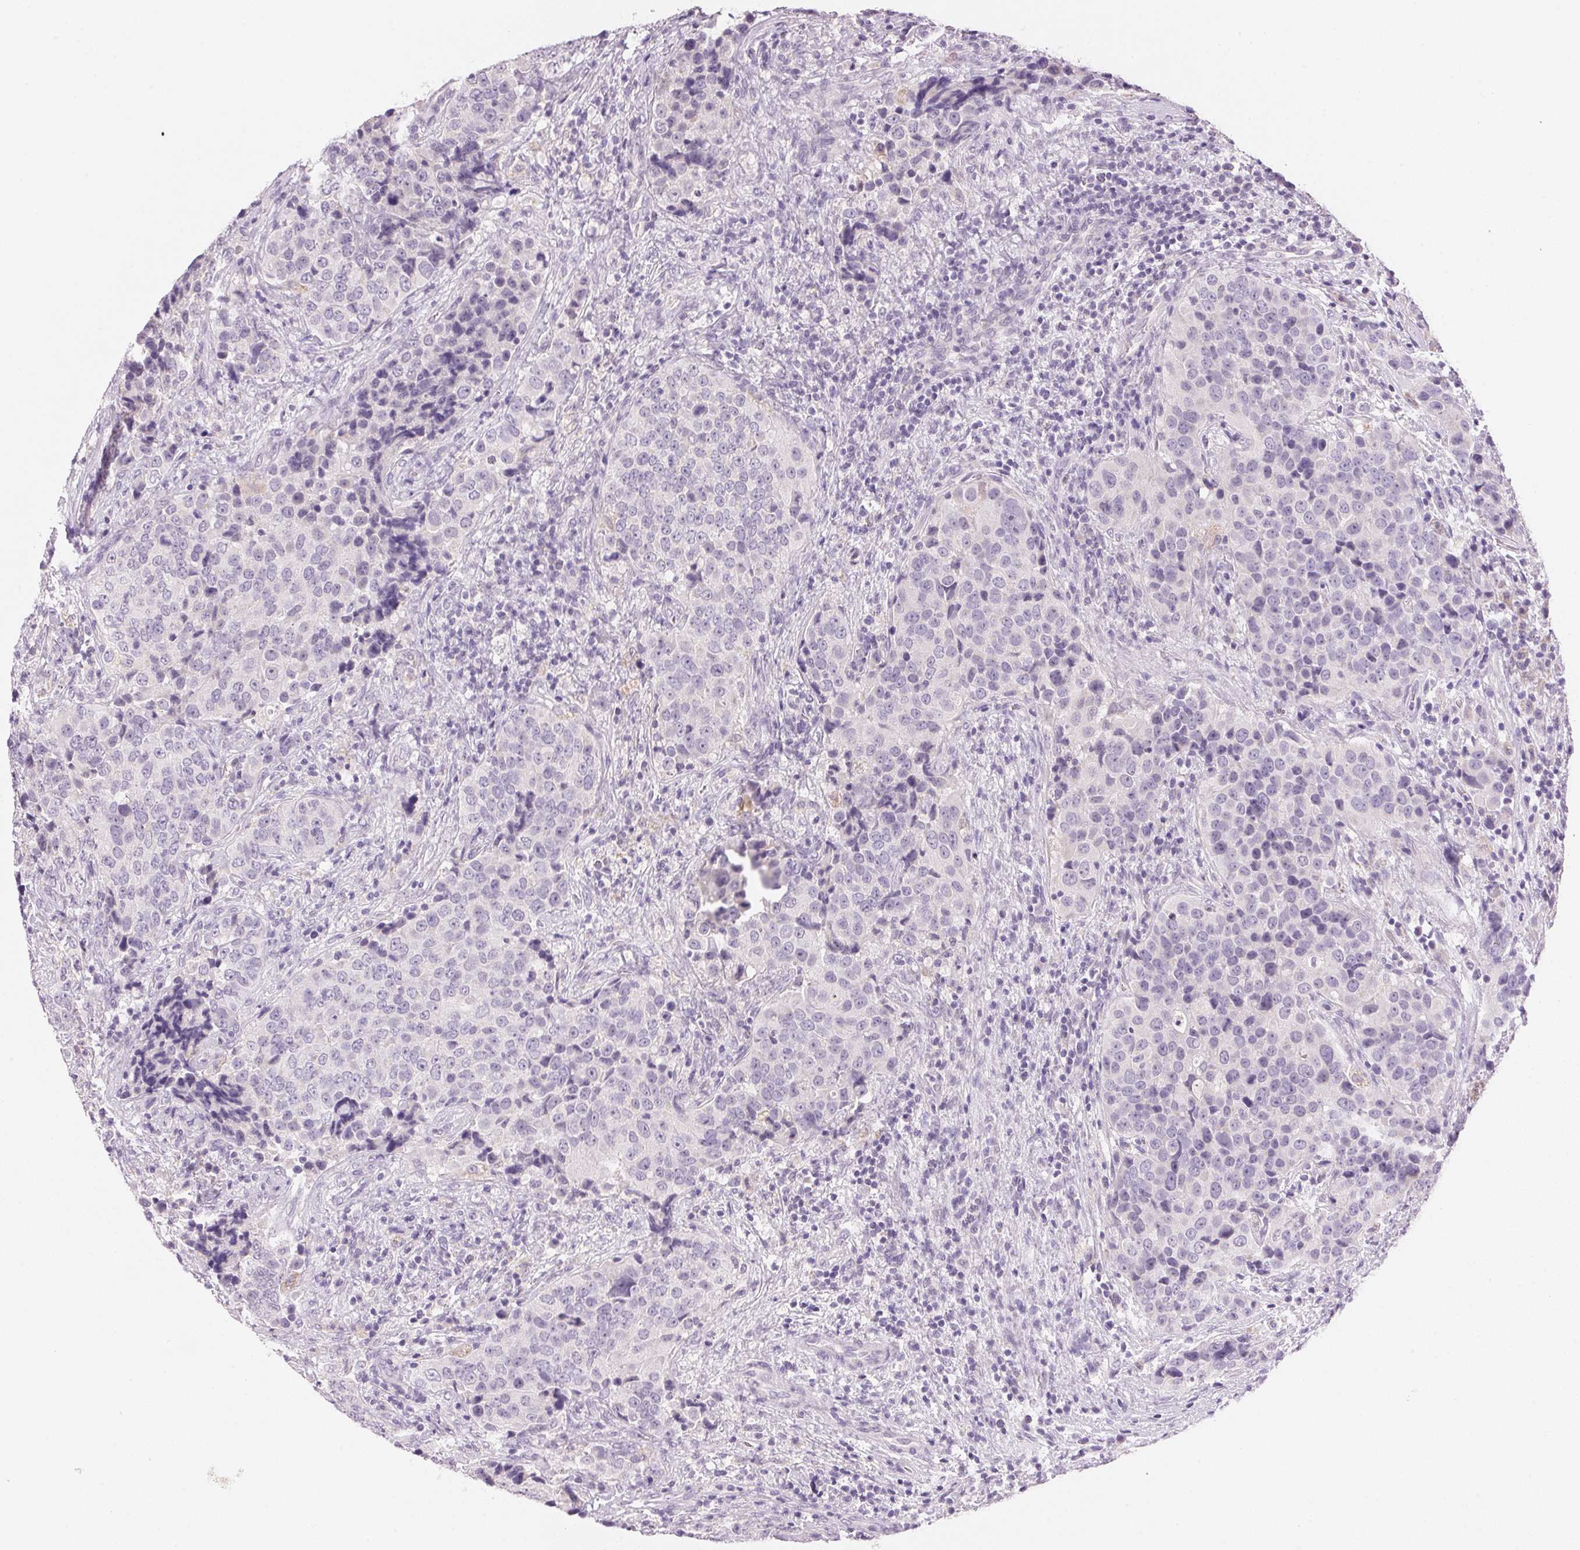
{"staining": {"intensity": "negative", "quantity": "none", "location": "none"}, "tissue": "urothelial cancer", "cell_type": "Tumor cells", "image_type": "cancer", "snomed": [{"axis": "morphology", "description": "Urothelial carcinoma, NOS"}, {"axis": "topography", "description": "Urinary bladder"}], "caption": "Tumor cells show no significant positivity in urothelial cancer.", "gene": "CYP11B1", "patient": {"sex": "male", "age": 52}}